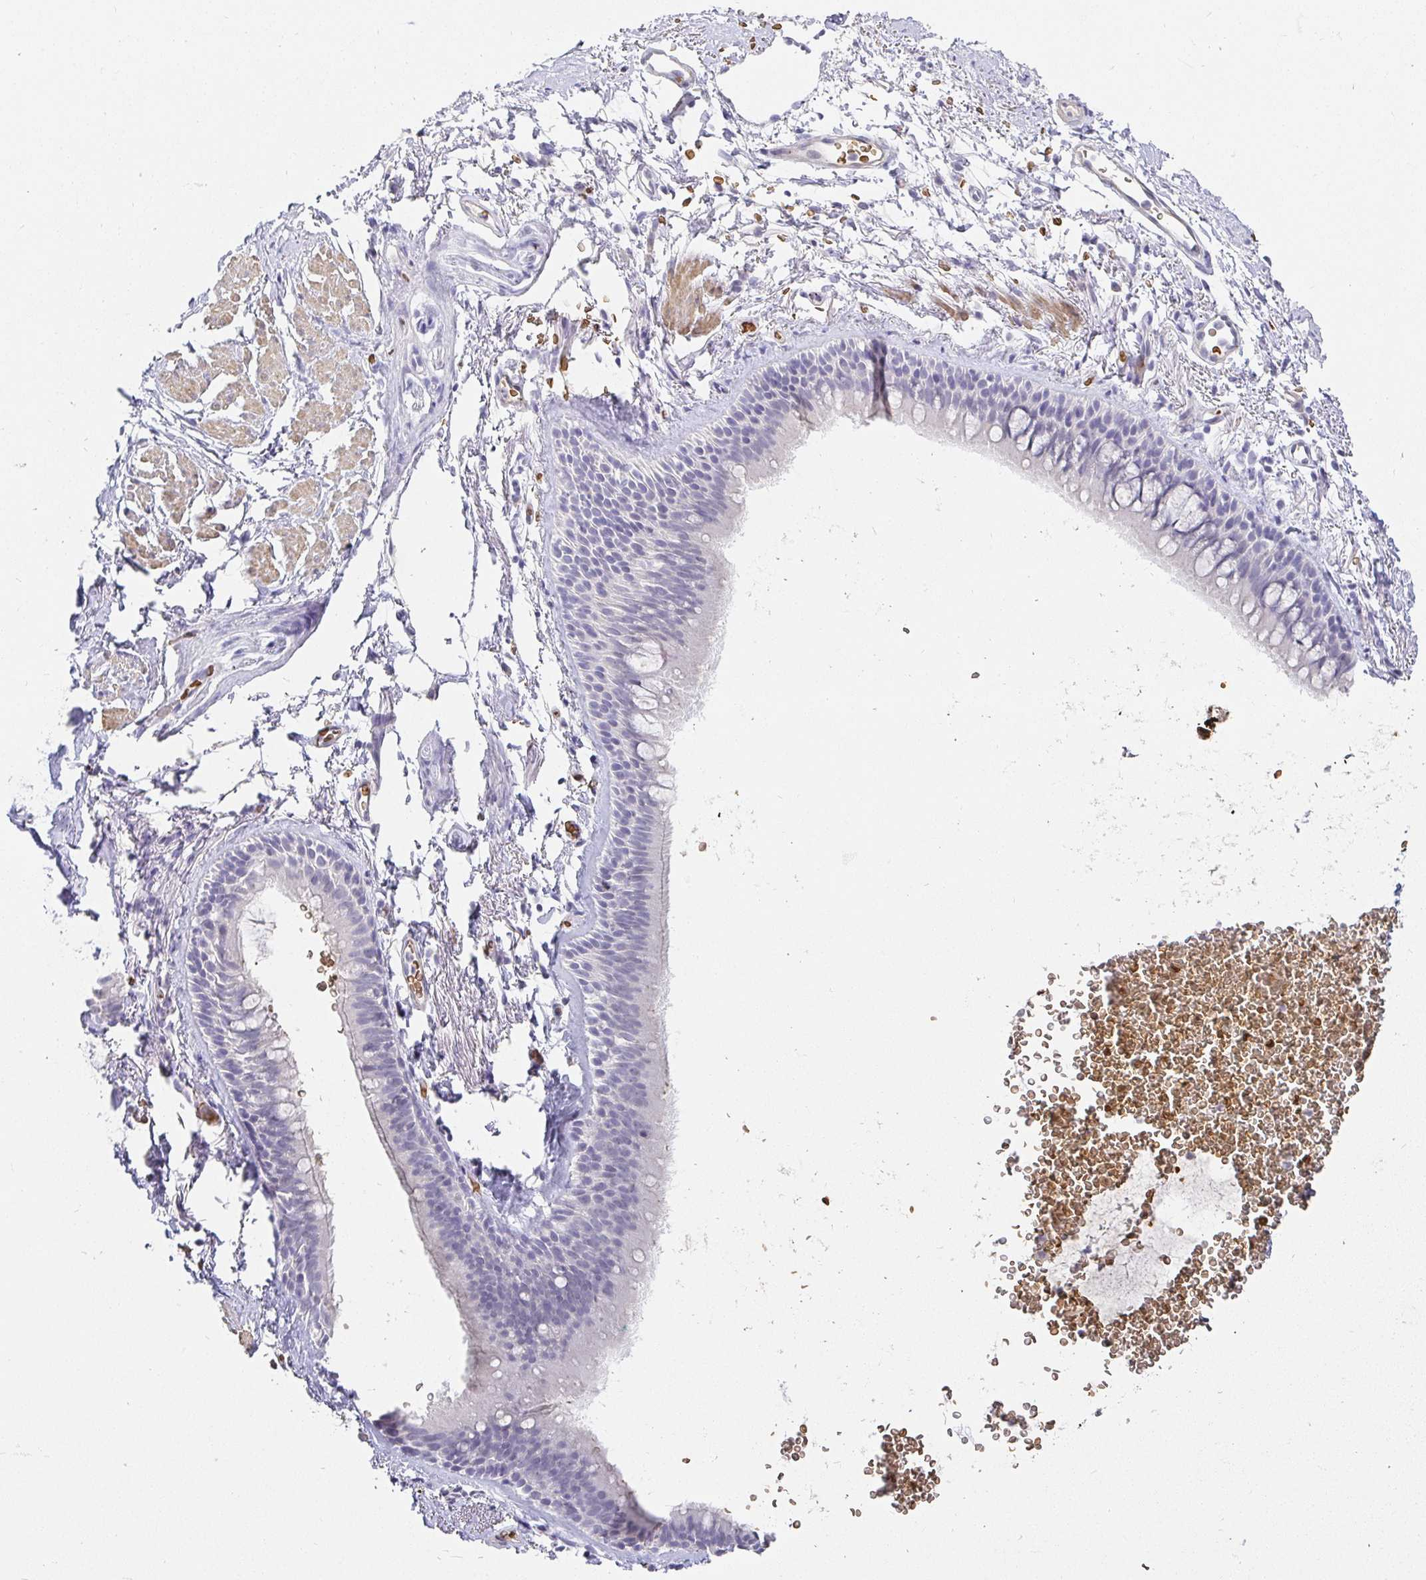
{"staining": {"intensity": "negative", "quantity": "none", "location": "none"}, "tissue": "adipose tissue", "cell_type": "Adipocytes", "image_type": "normal", "snomed": [{"axis": "morphology", "description": "Normal tissue, NOS"}, {"axis": "topography", "description": "Lymph node"}, {"axis": "topography", "description": "Cartilage tissue"}, {"axis": "topography", "description": "Bronchus"}], "caption": "Photomicrograph shows no protein expression in adipocytes of unremarkable adipose tissue.", "gene": "FGF21", "patient": {"sex": "female", "age": 70}}